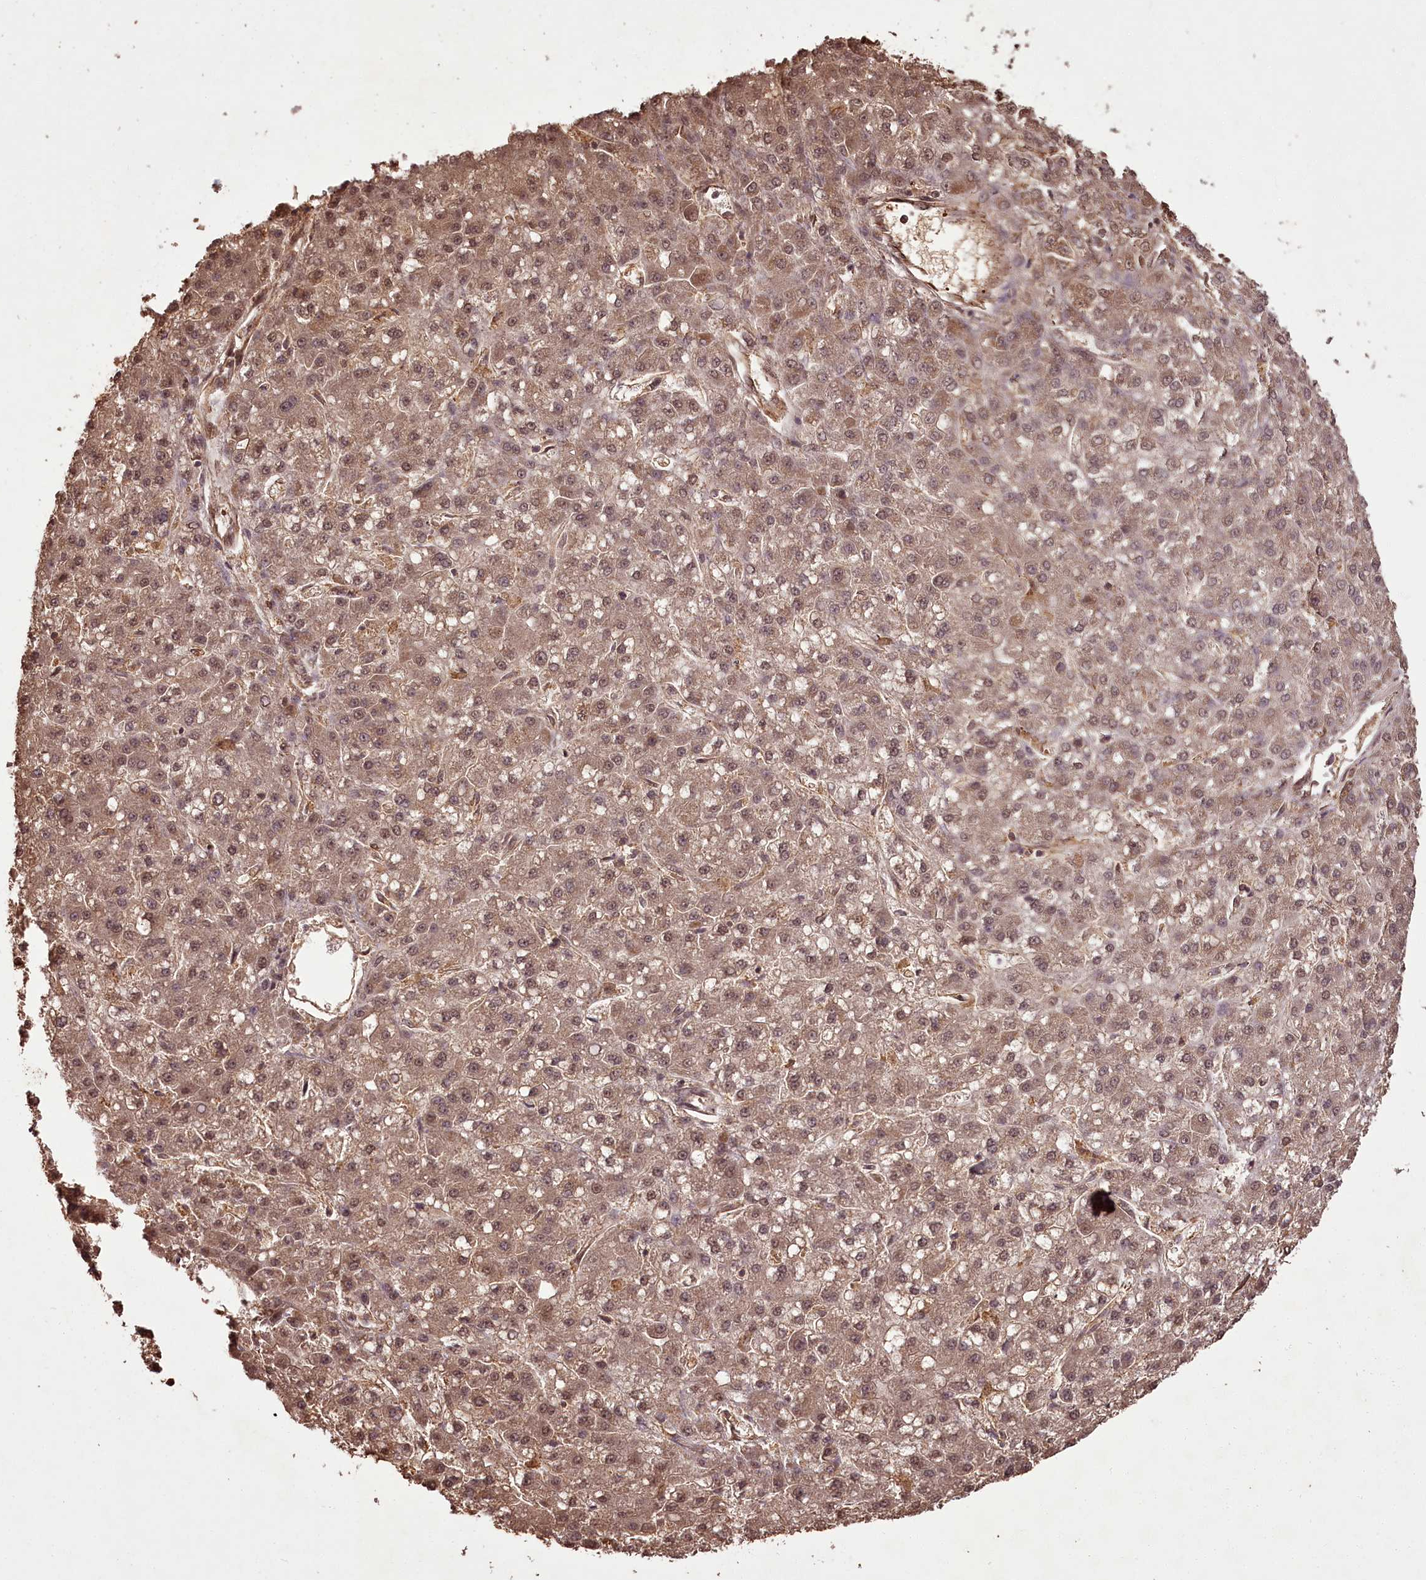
{"staining": {"intensity": "weak", "quantity": ">75%", "location": "cytoplasmic/membranous,nuclear"}, "tissue": "liver cancer", "cell_type": "Tumor cells", "image_type": "cancer", "snomed": [{"axis": "morphology", "description": "Carcinoma, Hepatocellular, NOS"}, {"axis": "topography", "description": "Liver"}], "caption": "Hepatocellular carcinoma (liver) stained with a protein marker displays weak staining in tumor cells.", "gene": "NPRL2", "patient": {"sex": "male", "age": 67}}